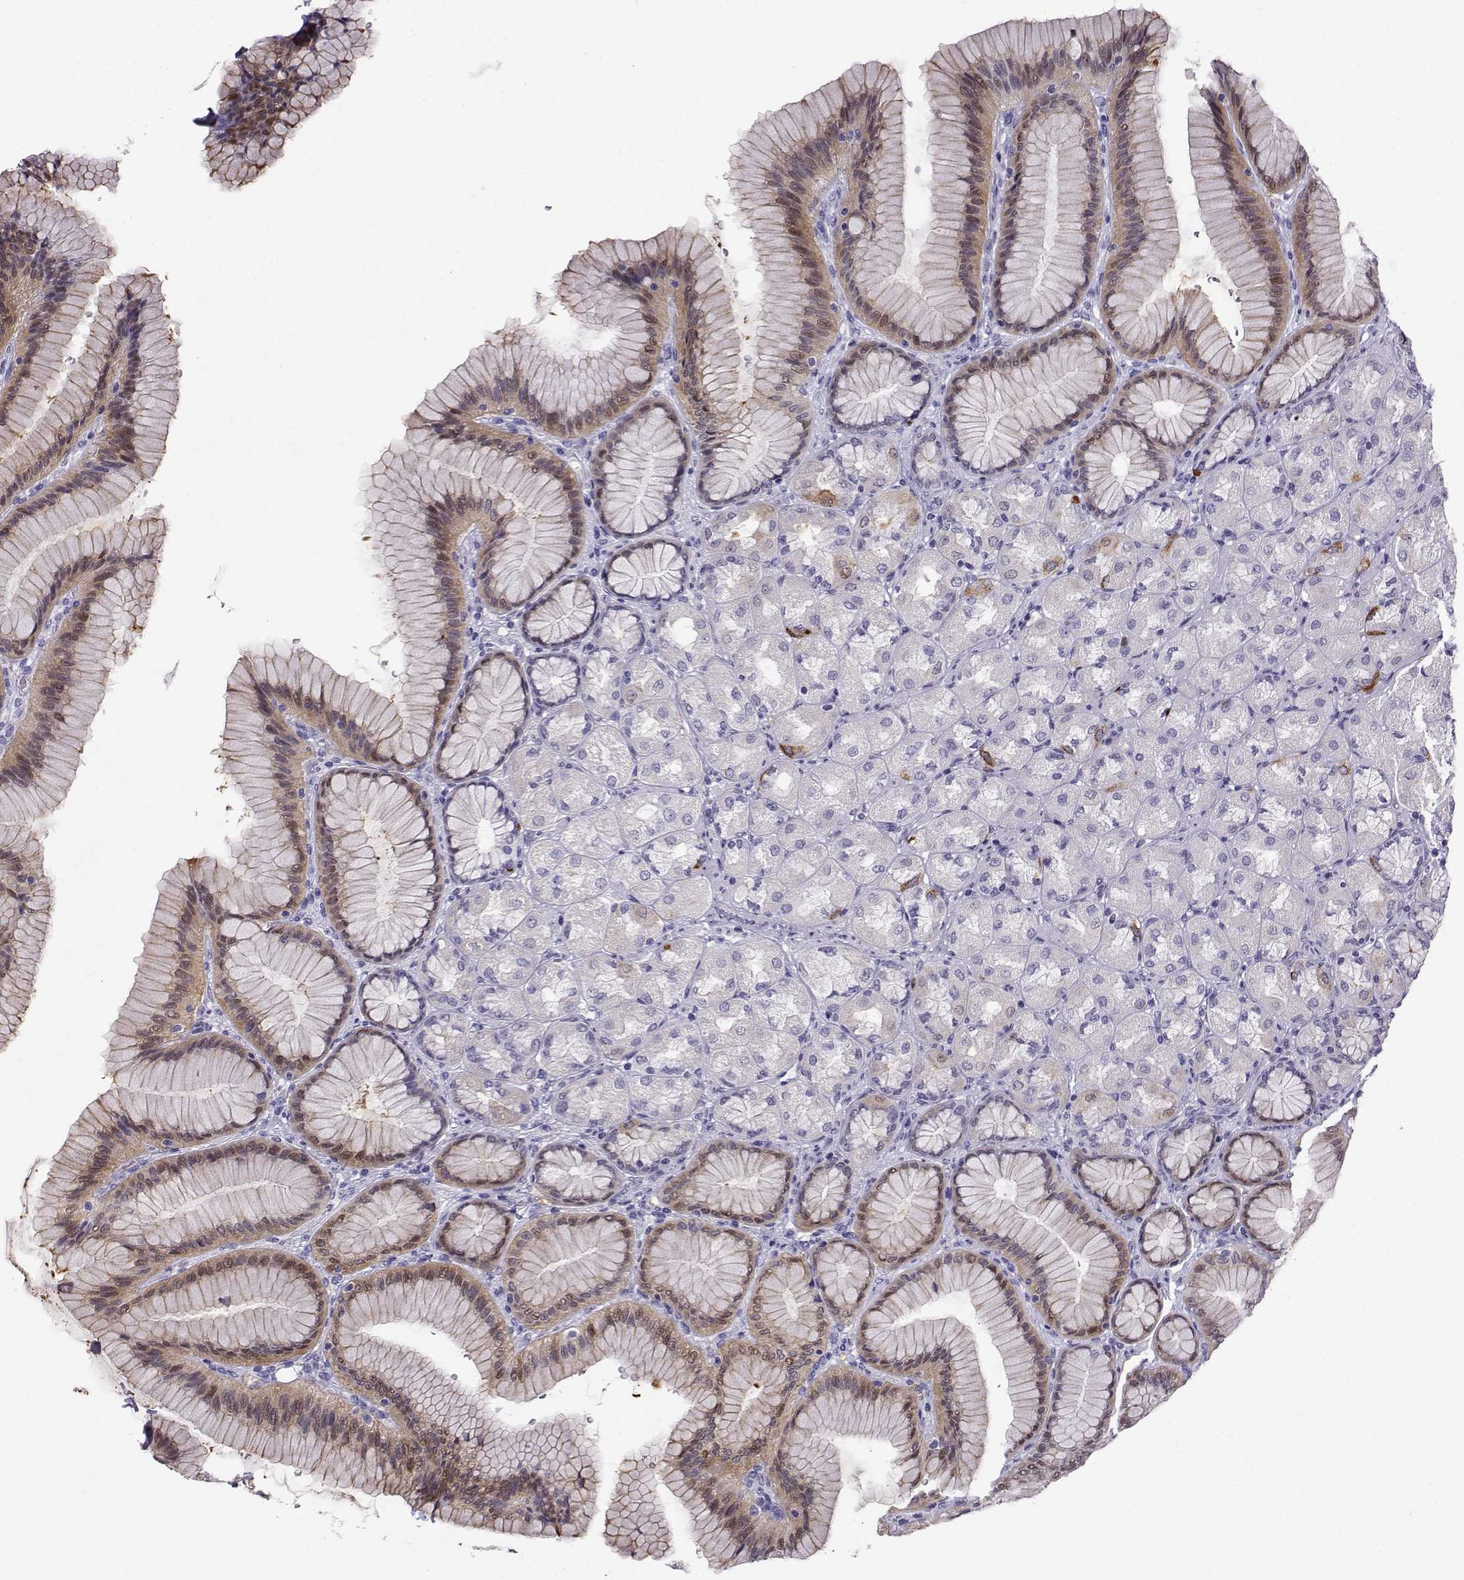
{"staining": {"intensity": "strong", "quantity": "<25%", "location": "cytoplasmic/membranous"}, "tissue": "stomach", "cell_type": "Glandular cells", "image_type": "normal", "snomed": [{"axis": "morphology", "description": "Normal tissue, NOS"}, {"axis": "morphology", "description": "Adenocarcinoma, NOS"}, {"axis": "morphology", "description": "Adenocarcinoma, High grade"}, {"axis": "topography", "description": "Stomach, upper"}, {"axis": "topography", "description": "Stomach"}], "caption": "Immunohistochemistry of benign stomach displays medium levels of strong cytoplasmic/membranous positivity in about <25% of glandular cells.", "gene": "ZBTB8B", "patient": {"sex": "female", "age": 65}}